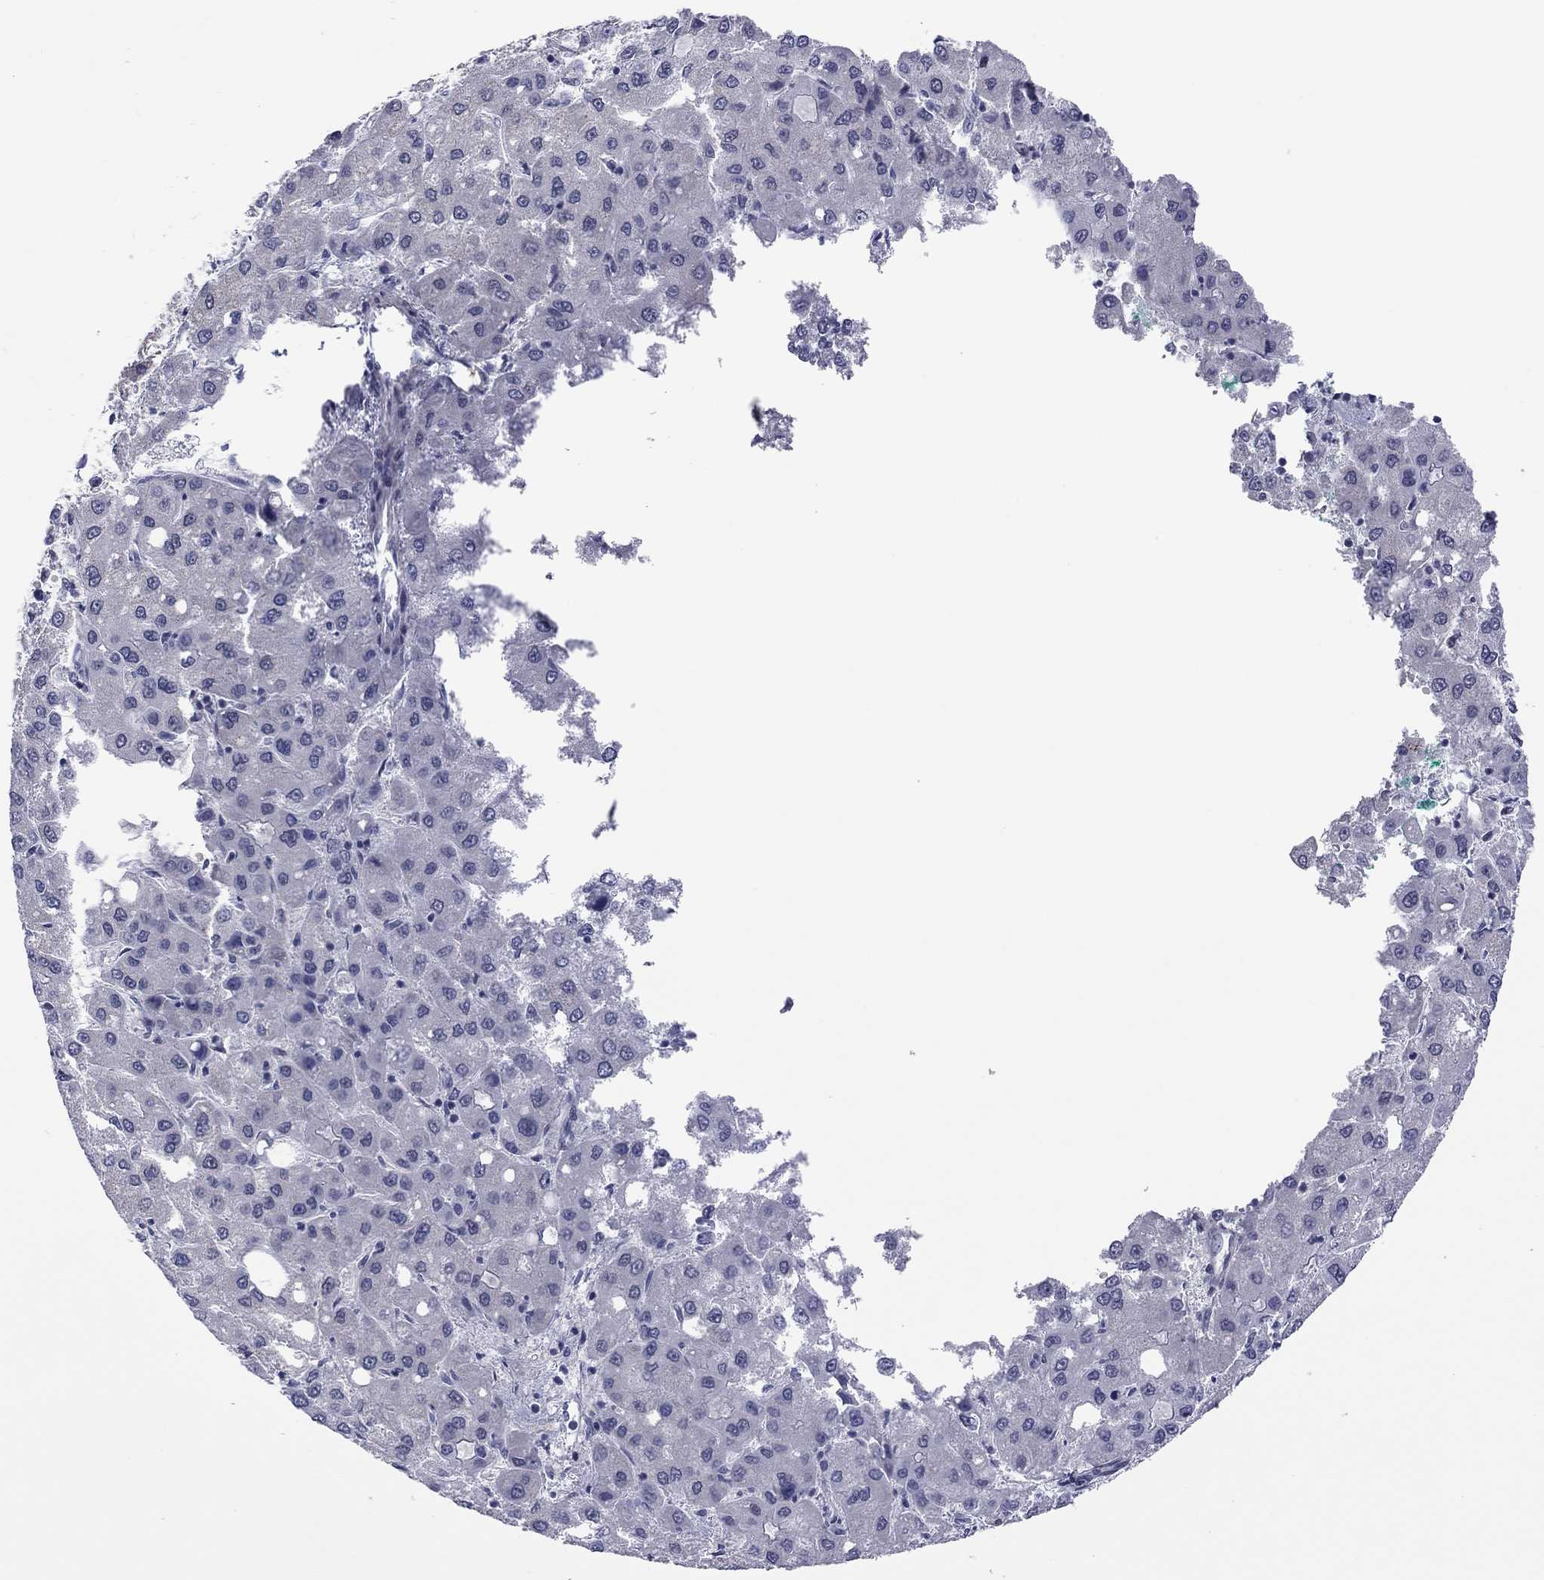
{"staining": {"intensity": "negative", "quantity": "none", "location": "none"}, "tissue": "liver cancer", "cell_type": "Tumor cells", "image_type": "cancer", "snomed": [{"axis": "morphology", "description": "Carcinoma, Hepatocellular, NOS"}, {"axis": "topography", "description": "Liver"}], "caption": "Immunohistochemical staining of liver cancer (hepatocellular carcinoma) displays no significant positivity in tumor cells.", "gene": "POU5F2", "patient": {"sex": "male", "age": 73}}